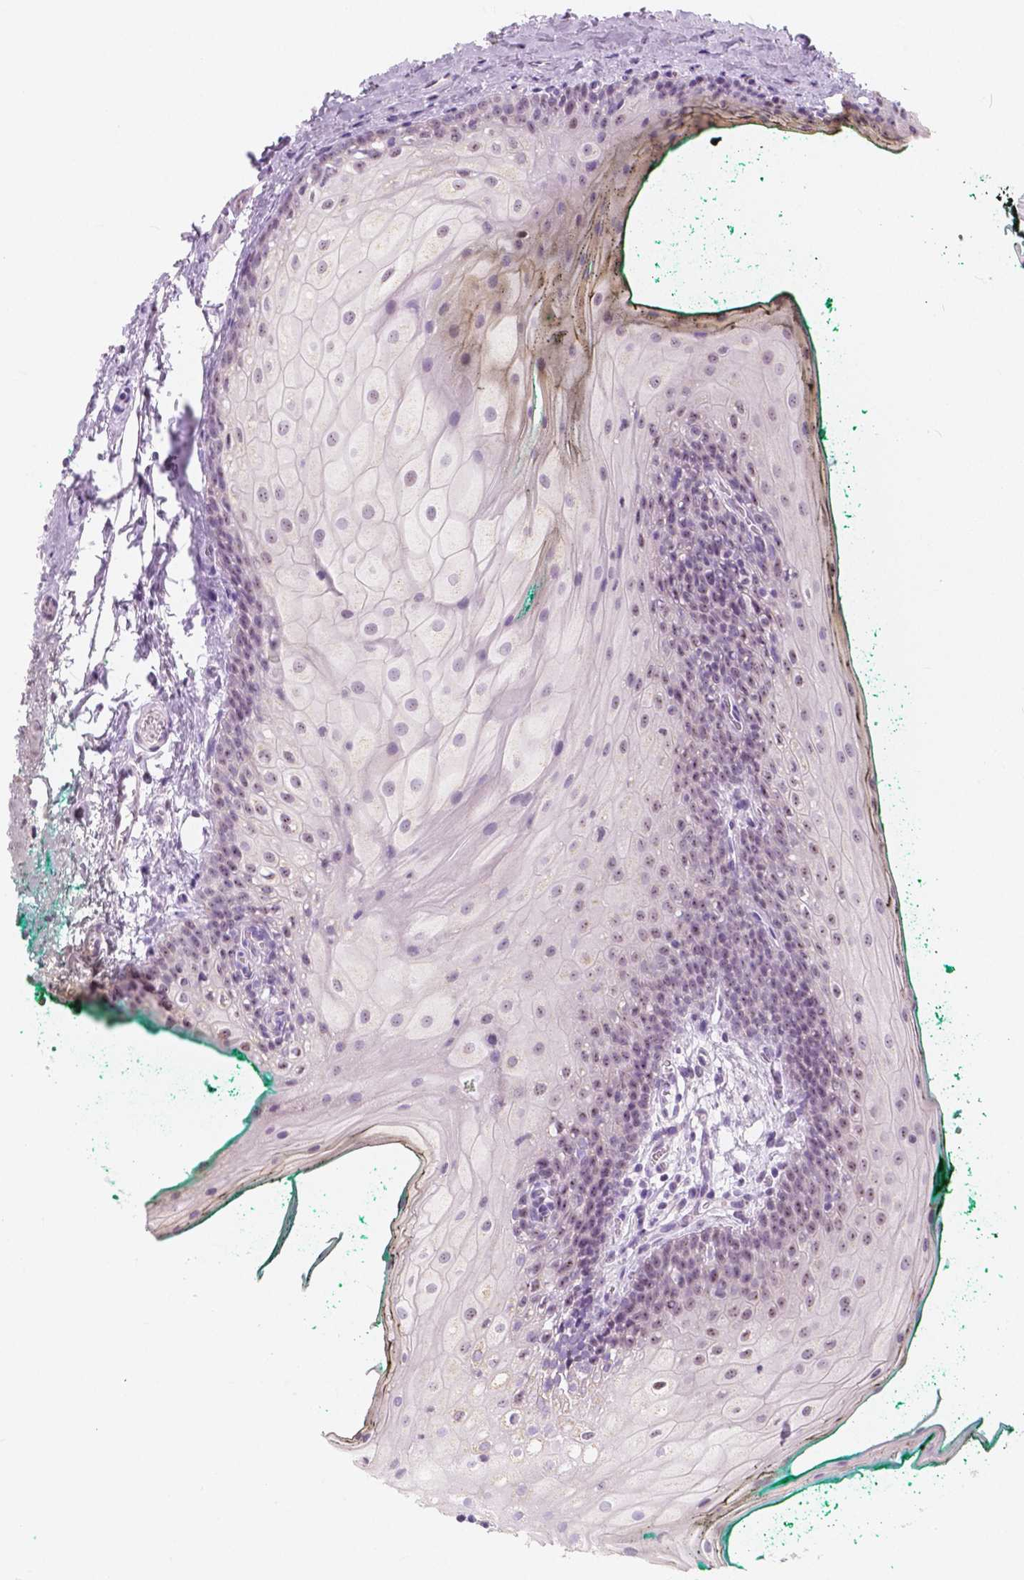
{"staining": {"intensity": "weak", "quantity": "25%-75%", "location": "nuclear"}, "tissue": "oral mucosa", "cell_type": "Squamous epithelial cells", "image_type": "normal", "snomed": [{"axis": "morphology", "description": "Normal tissue, NOS"}, {"axis": "topography", "description": "Oral tissue"}], "caption": "Weak nuclear protein staining is seen in approximately 25%-75% of squamous epithelial cells in oral mucosa. (Brightfield microscopy of DAB IHC at high magnification).", "gene": "NOLC1", "patient": {"sex": "female", "age": 68}}